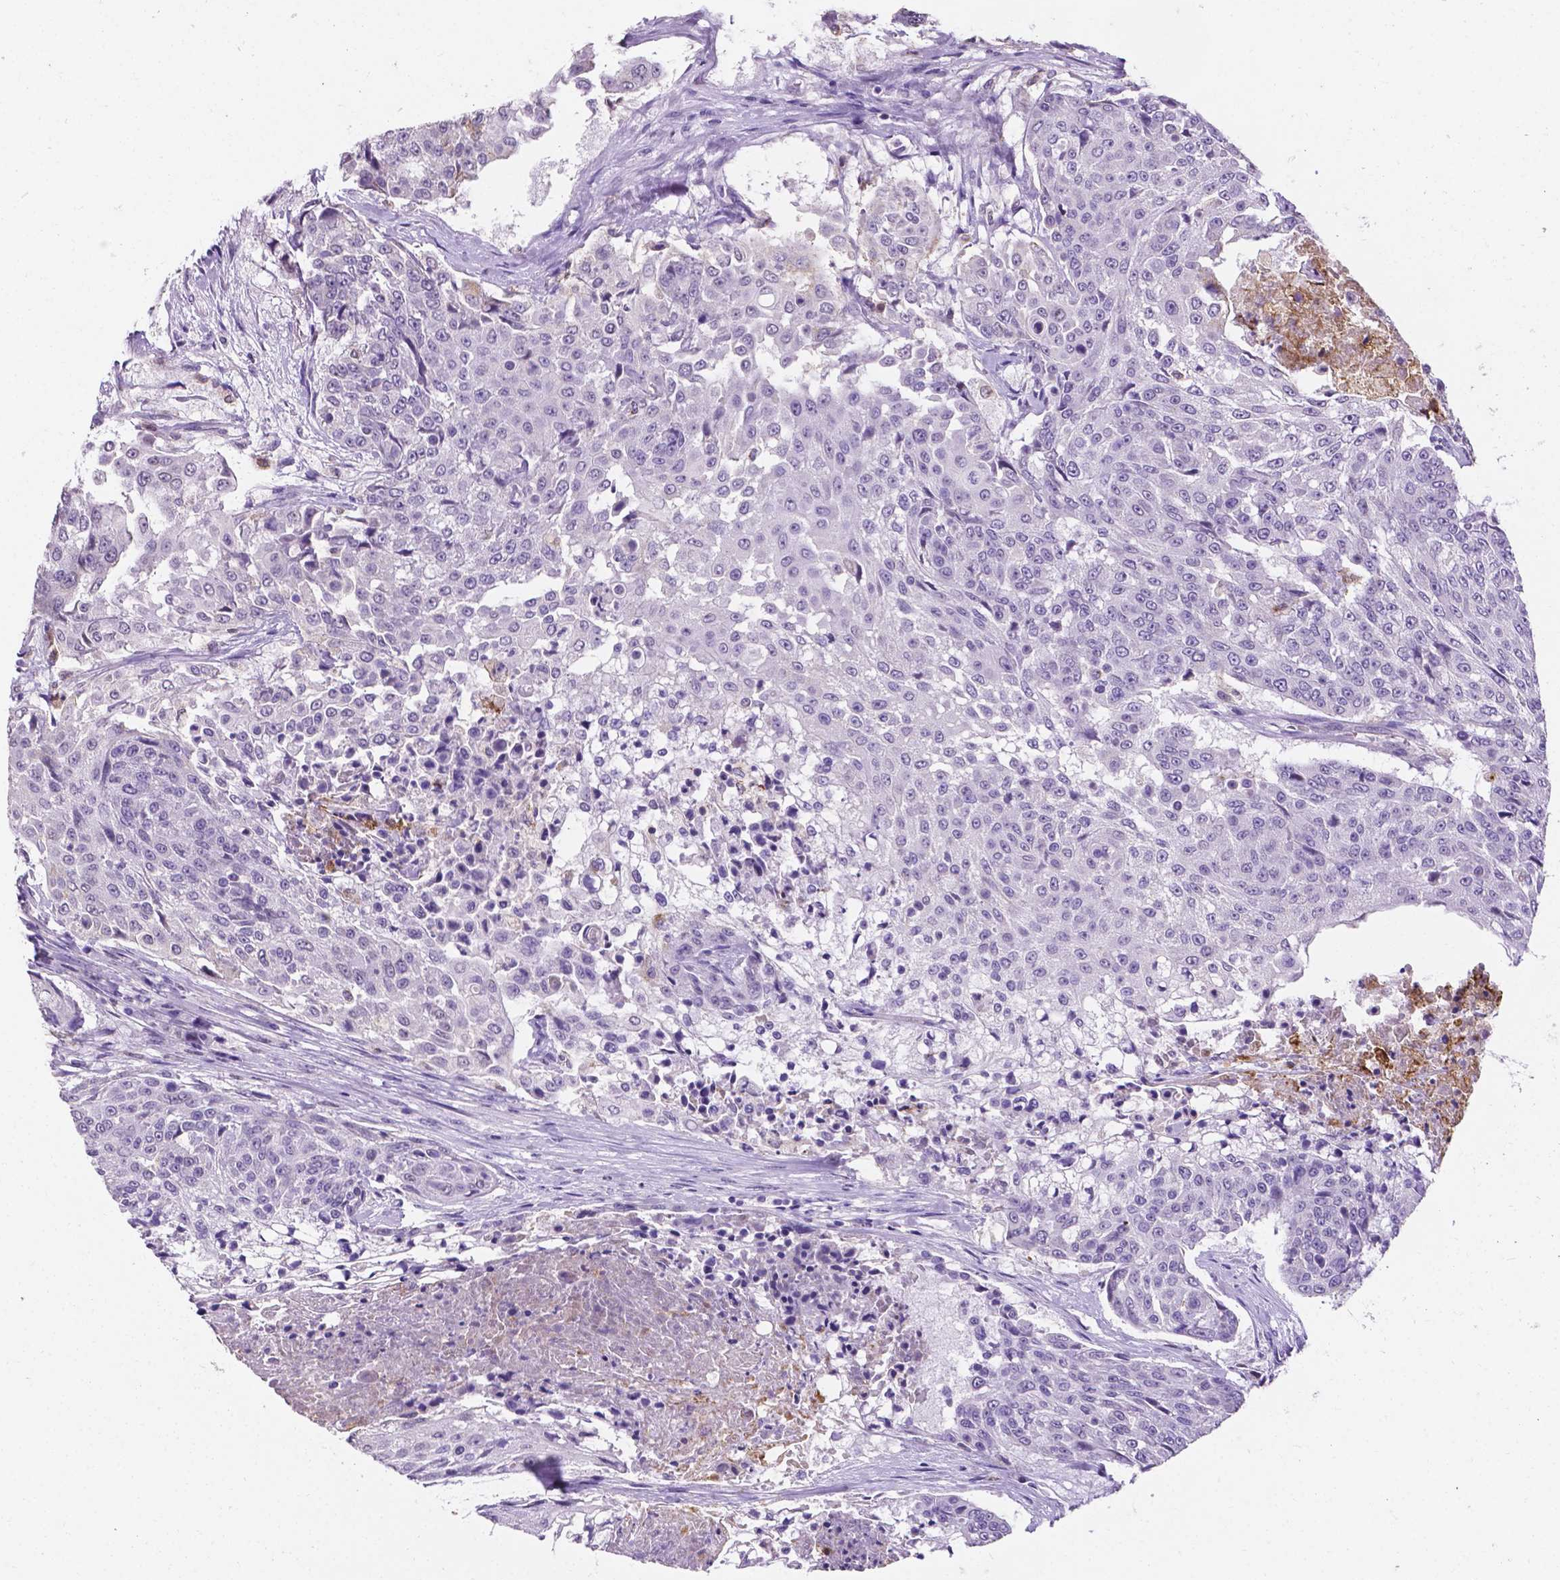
{"staining": {"intensity": "negative", "quantity": "none", "location": "none"}, "tissue": "urothelial cancer", "cell_type": "Tumor cells", "image_type": "cancer", "snomed": [{"axis": "morphology", "description": "Urothelial carcinoma, High grade"}, {"axis": "topography", "description": "Urinary bladder"}], "caption": "Immunohistochemical staining of human urothelial carcinoma (high-grade) reveals no significant expression in tumor cells.", "gene": "APOE", "patient": {"sex": "female", "age": 63}}